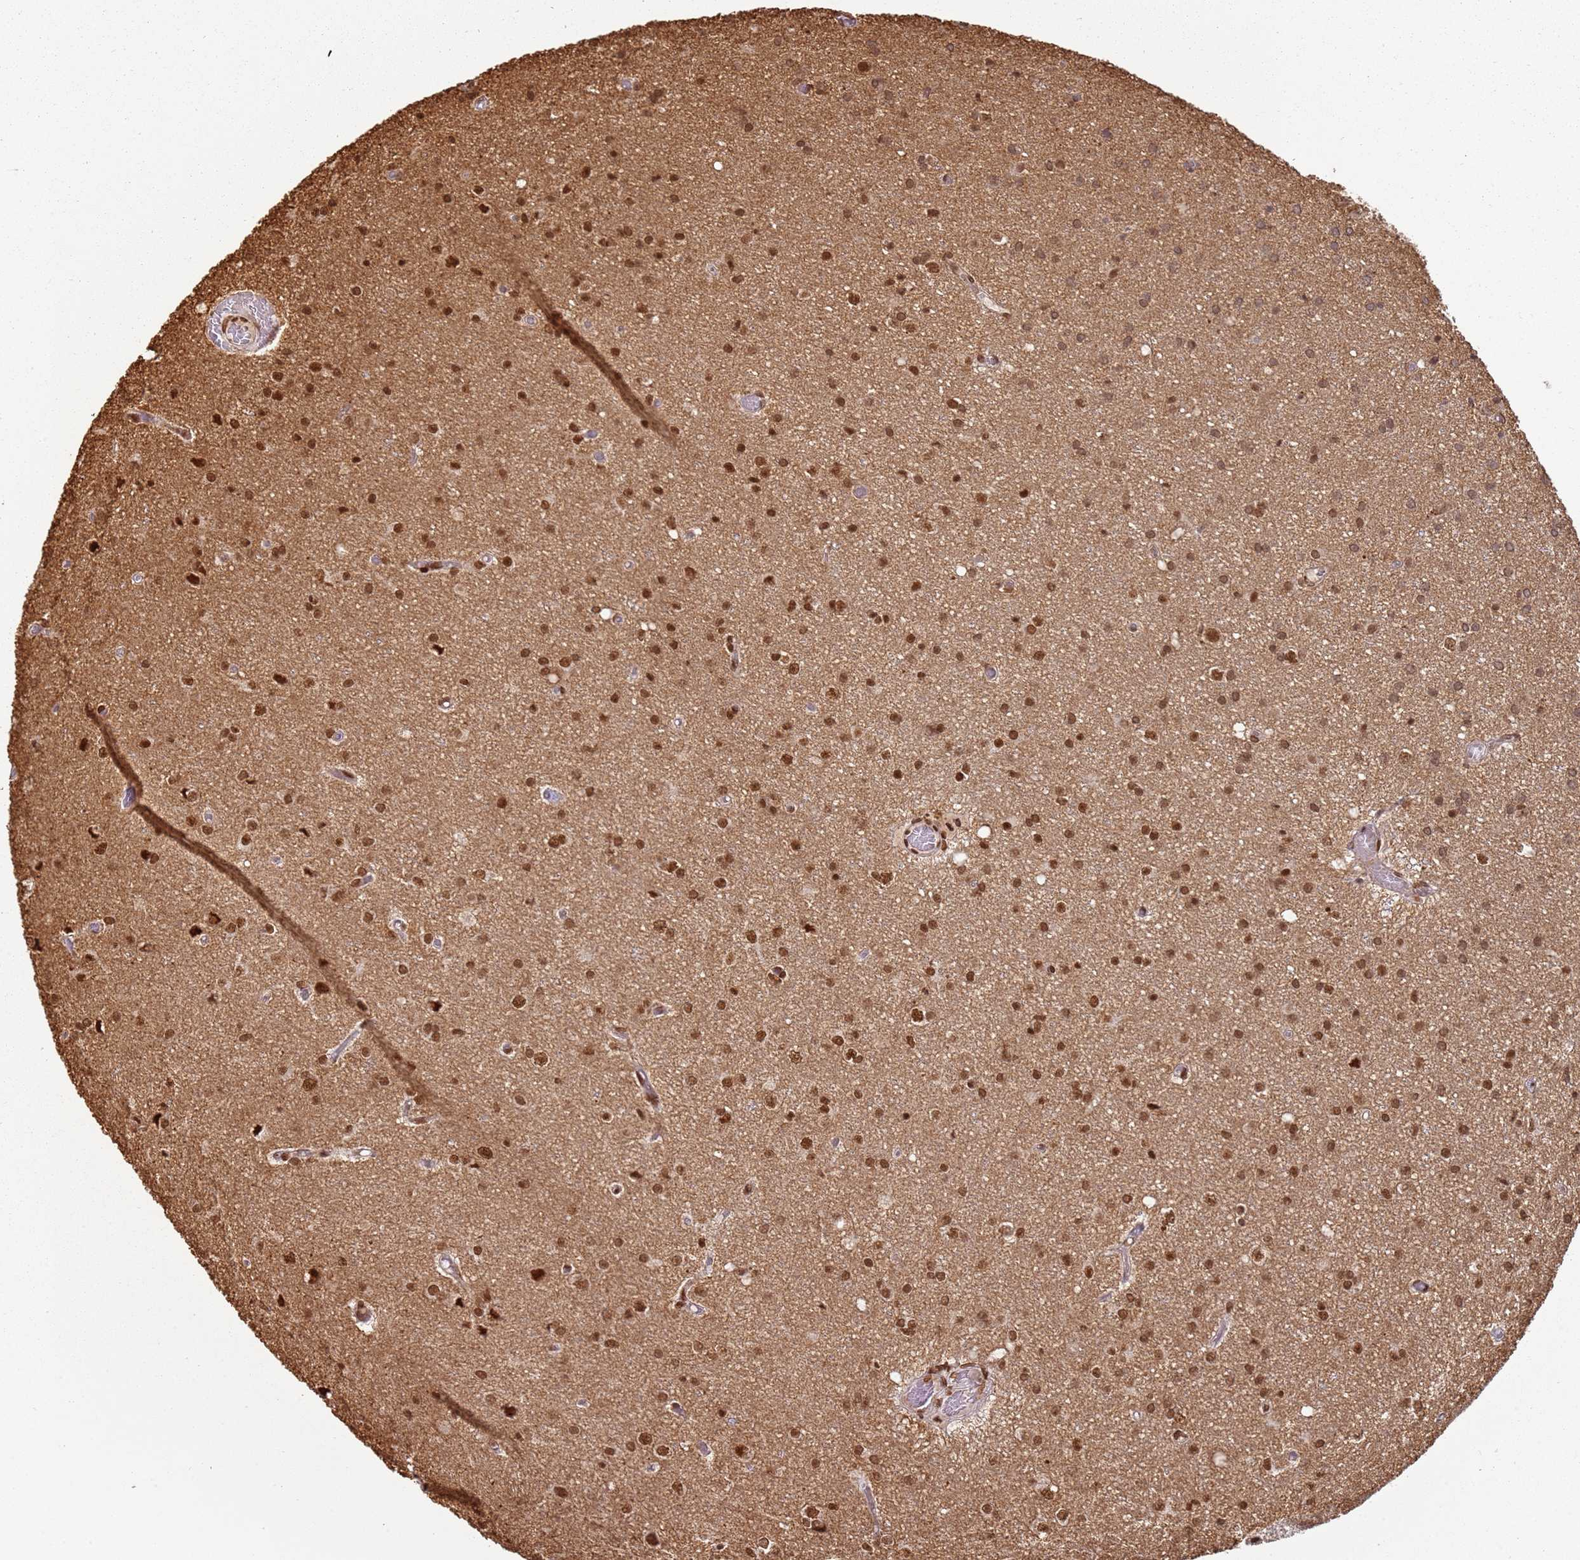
{"staining": {"intensity": "strong", "quantity": ">75%", "location": "nuclear"}, "tissue": "glioma", "cell_type": "Tumor cells", "image_type": "cancer", "snomed": [{"axis": "morphology", "description": "Glioma, malignant, High grade"}, {"axis": "topography", "description": "Brain"}], "caption": "Protein analysis of malignant glioma (high-grade) tissue demonstrates strong nuclear expression in about >75% of tumor cells. (Stains: DAB in brown, nuclei in blue, Microscopy: brightfield microscopy at high magnification).", "gene": "TENT4A", "patient": {"sex": "female", "age": 50}}